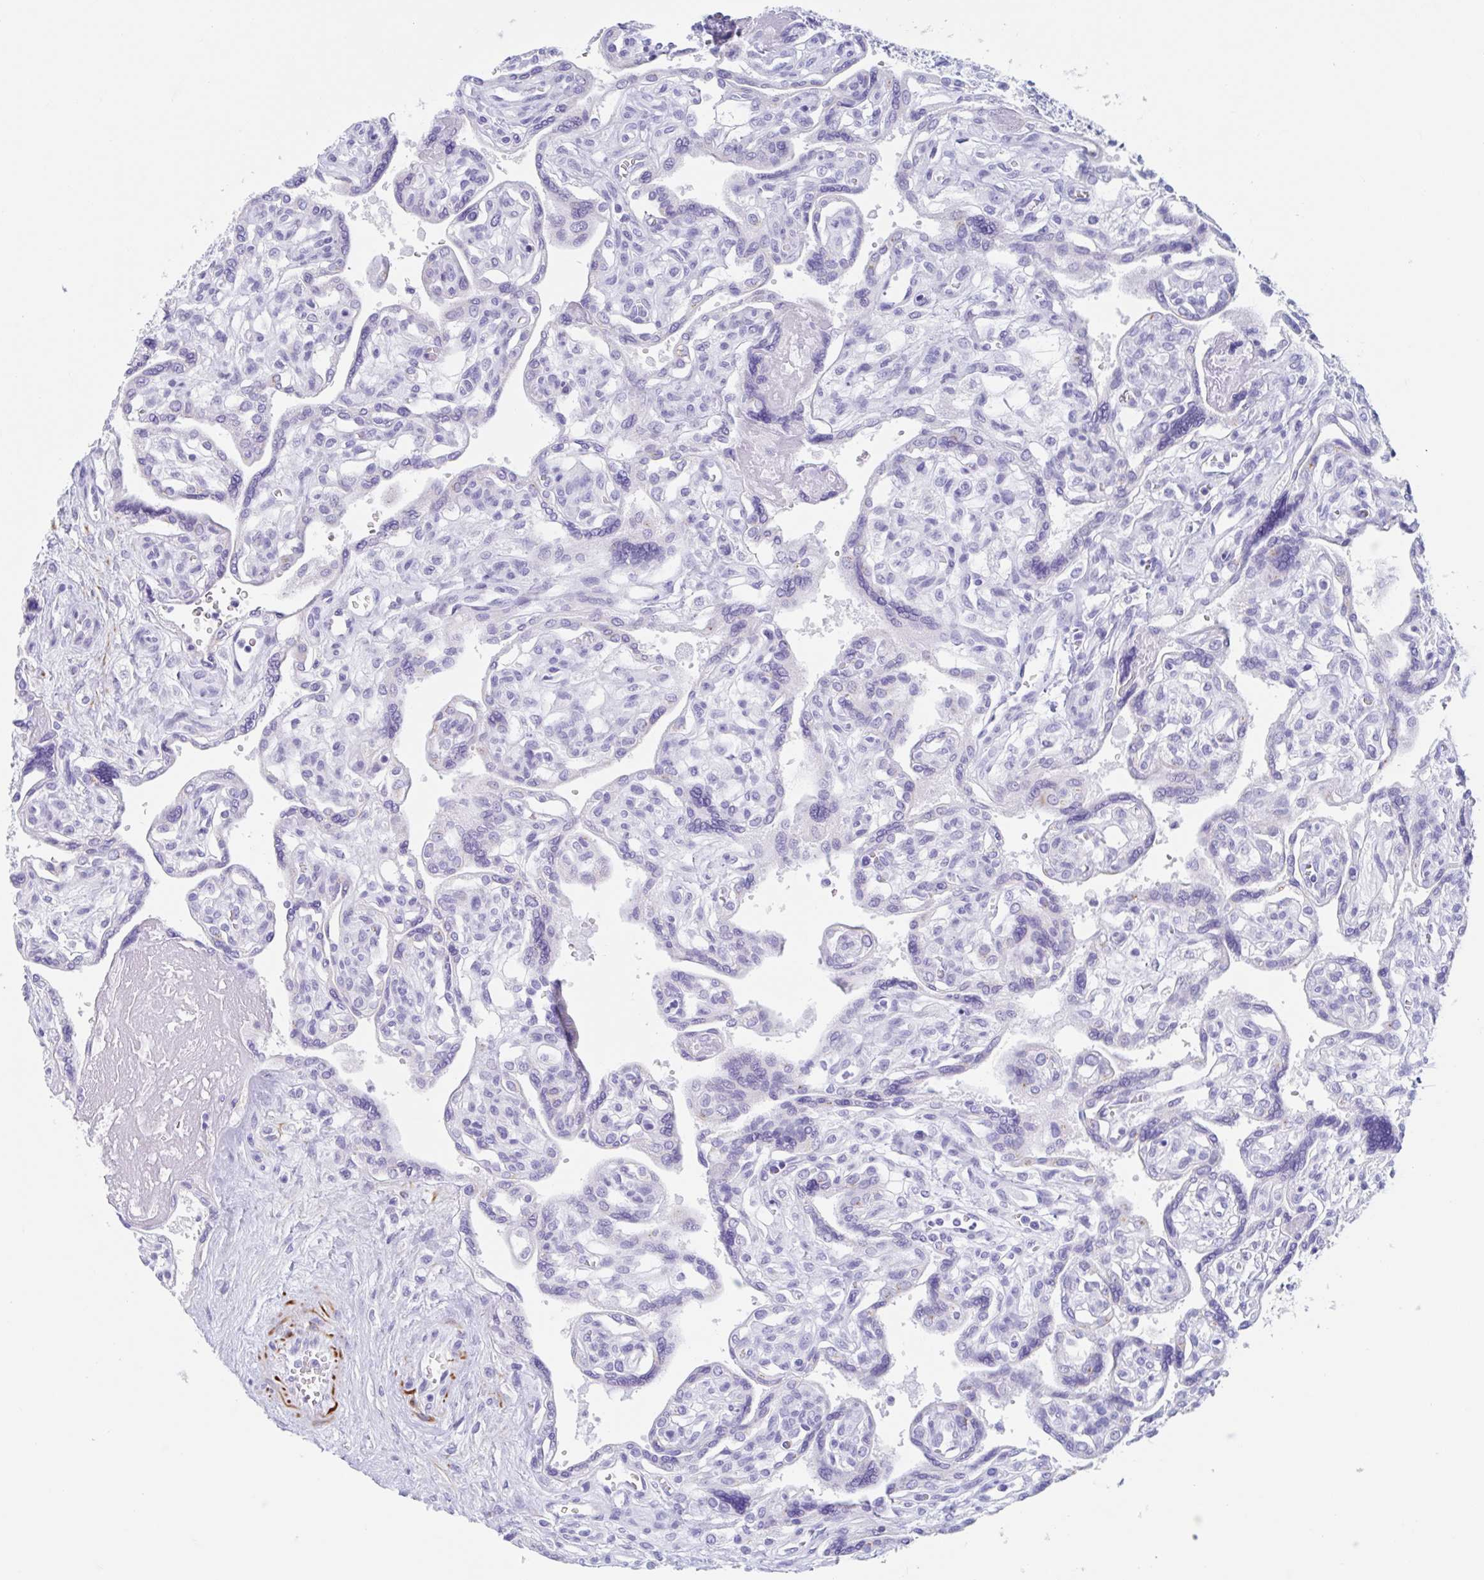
{"staining": {"intensity": "negative", "quantity": "none", "location": "none"}, "tissue": "placenta", "cell_type": "Trophoblastic cells", "image_type": "normal", "snomed": [{"axis": "morphology", "description": "Normal tissue, NOS"}, {"axis": "topography", "description": "Placenta"}], "caption": "High magnification brightfield microscopy of unremarkable placenta stained with DAB (3,3'-diaminobenzidine) (brown) and counterstained with hematoxylin (blue): trophoblastic cells show no significant positivity. (Immunohistochemistry, brightfield microscopy, high magnification).", "gene": "CPTP", "patient": {"sex": "female", "age": 39}}